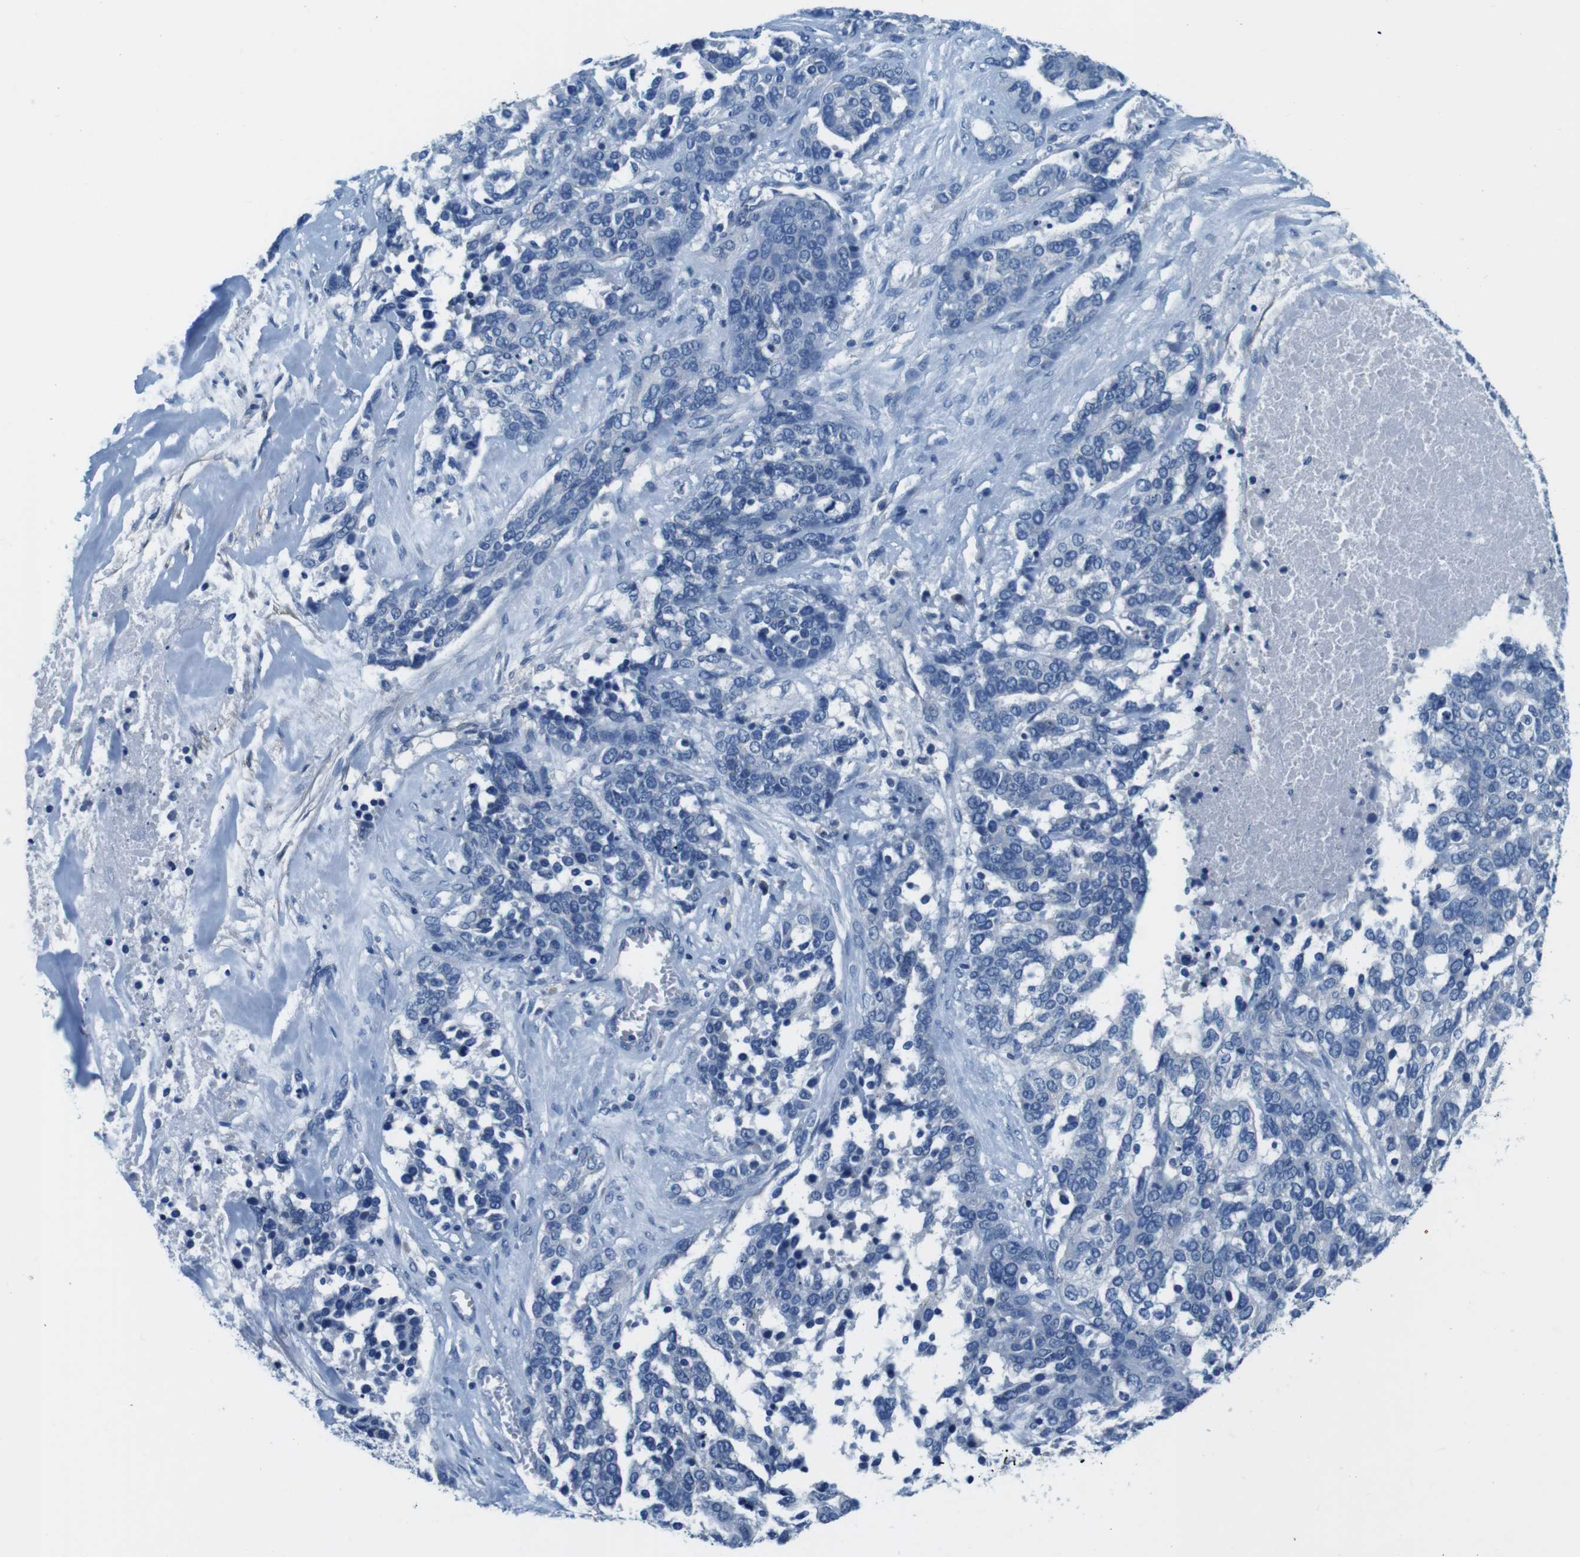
{"staining": {"intensity": "negative", "quantity": "none", "location": "none"}, "tissue": "ovarian cancer", "cell_type": "Tumor cells", "image_type": "cancer", "snomed": [{"axis": "morphology", "description": "Cystadenocarcinoma, serous, NOS"}, {"axis": "topography", "description": "Ovary"}], "caption": "This is an IHC micrograph of ovarian serous cystadenocarcinoma. There is no staining in tumor cells.", "gene": "DENND4C", "patient": {"sex": "female", "age": 44}}